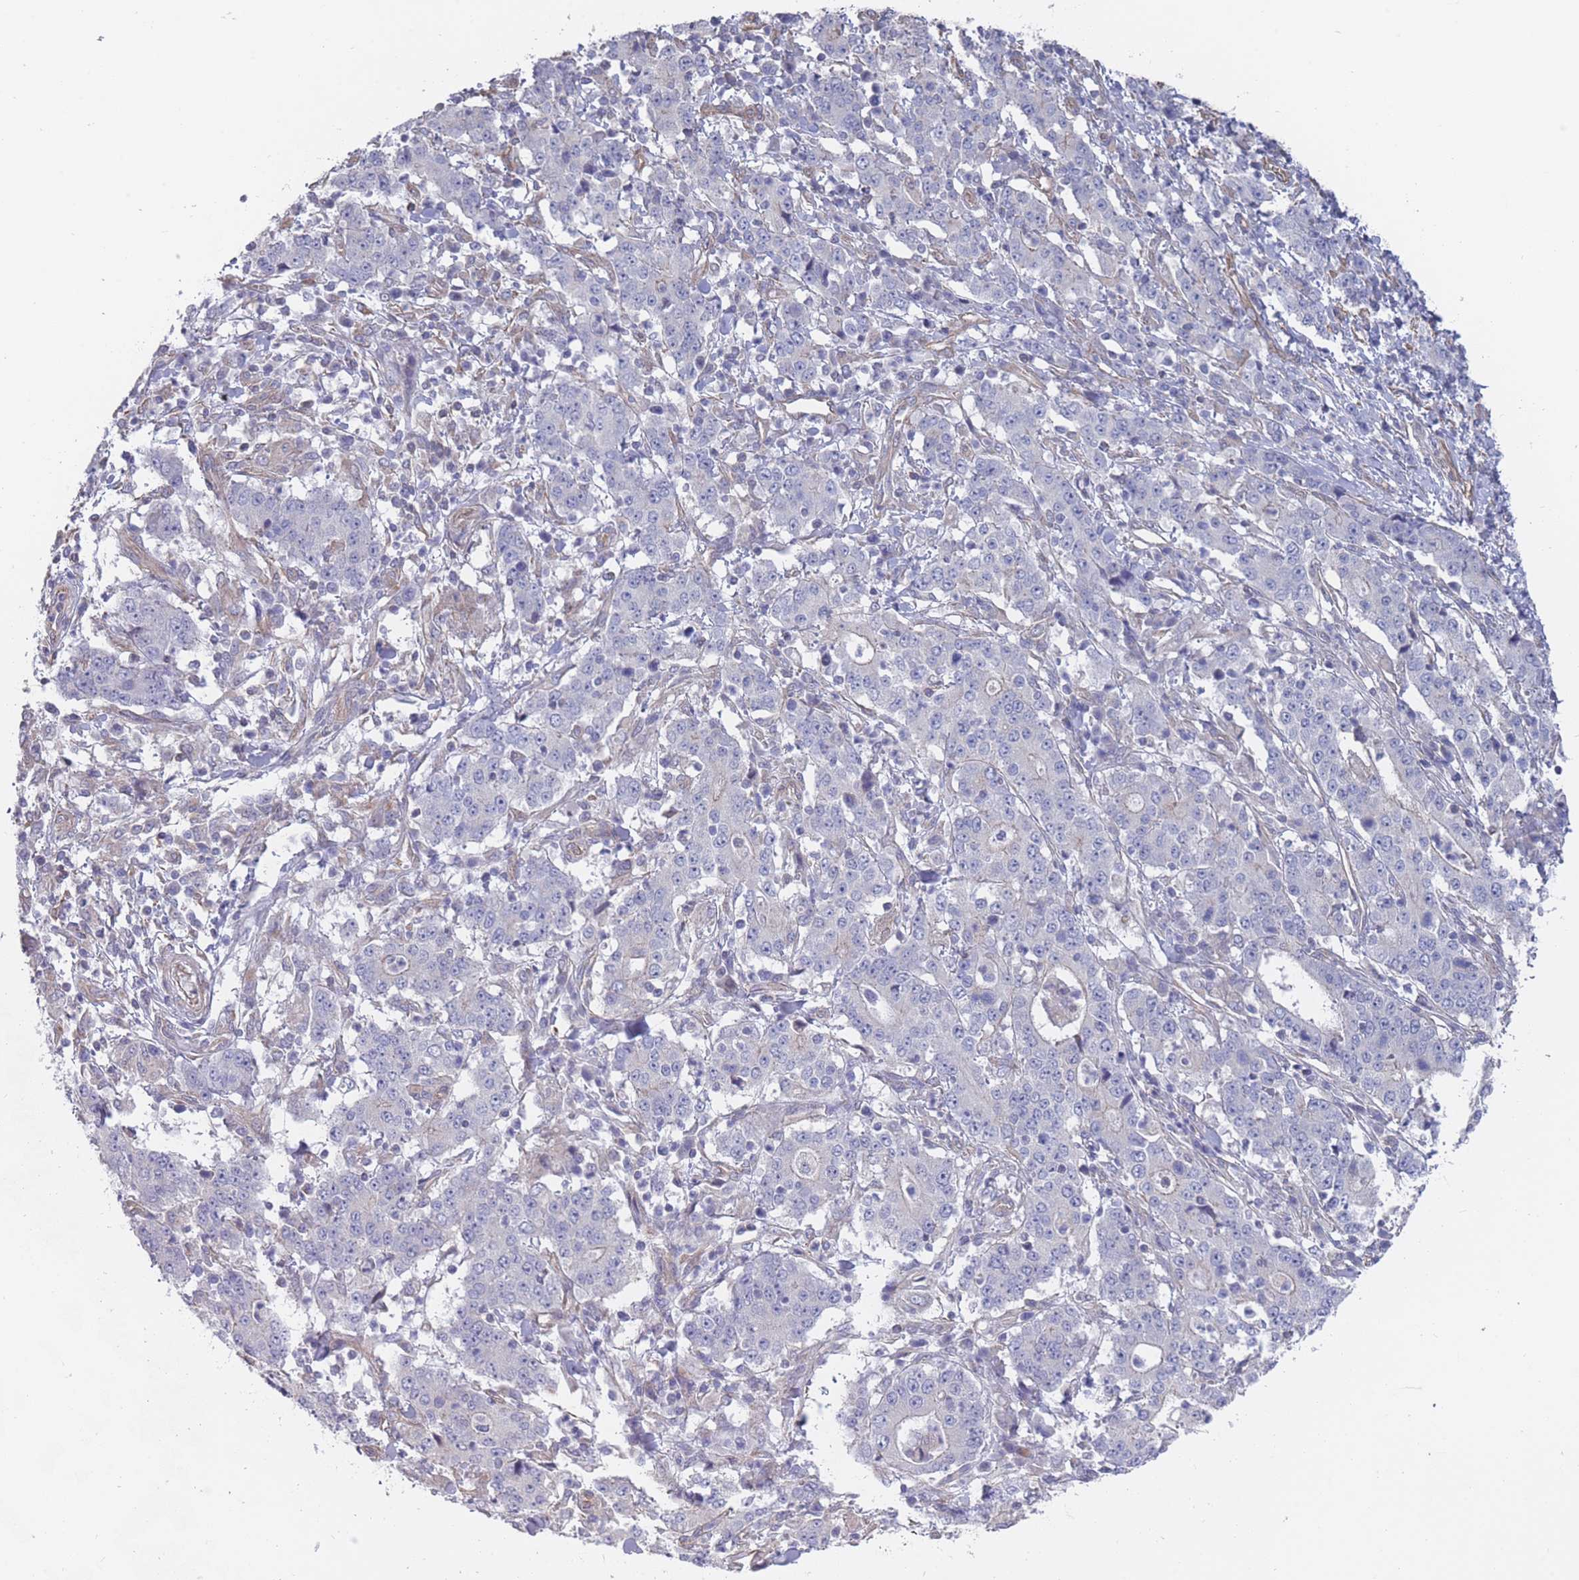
{"staining": {"intensity": "negative", "quantity": "none", "location": "none"}, "tissue": "stomach cancer", "cell_type": "Tumor cells", "image_type": "cancer", "snomed": [{"axis": "morphology", "description": "Normal tissue, NOS"}, {"axis": "morphology", "description": "Adenocarcinoma, NOS"}, {"axis": "topography", "description": "Stomach, upper"}, {"axis": "topography", "description": "Stomach"}], "caption": "High power microscopy micrograph of an immunohistochemistry photomicrograph of adenocarcinoma (stomach), revealing no significant expression in tumor cells.", "gene": "SLC1A6", "patient": {"sex": "male", "age": 59}}